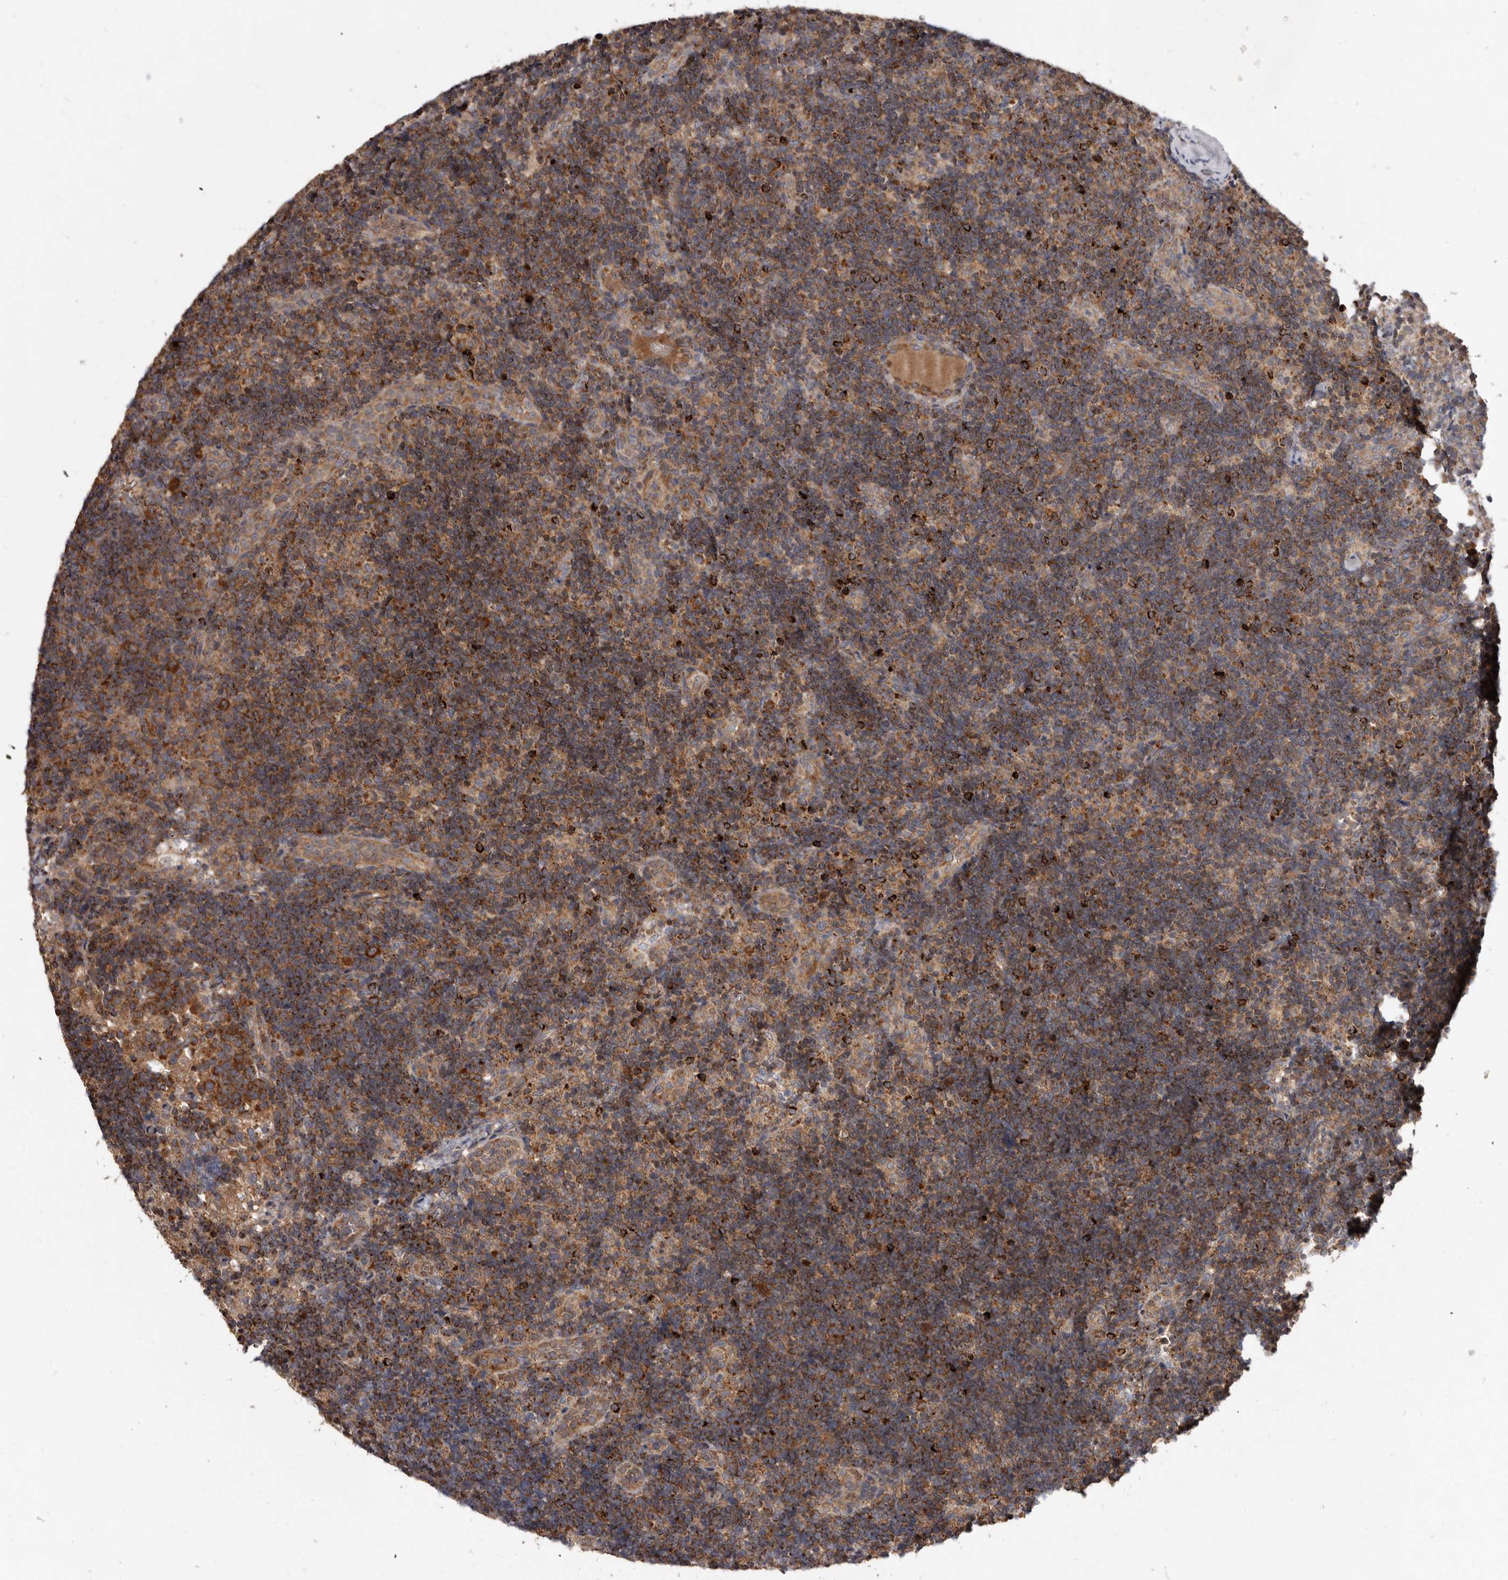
{"staining": {"intensity": "moderate", "quantity": "25%-75%", "location": "cytoplasmic/membranous"}, "tissue": "lymph node", "cell_type": "Germinal center cells", "image_type": "normal", "snomed": [{"axis": "morphology", "description": "Normal tissue, NOS"}, {"axis": "topography", "description": "Lymph node"}], "caption": "Immunohistochemical staining of benign human lymph node exhibits 25%-75% levels of moderate cytoplasmic/membranous protein expression in approximately 25%-75% of germinal center cells. The protein is shown in brown color, while the nuclei are stained blue.", "gene": "GOT1L1", "patient": {"sex": "female", "age": 22}}